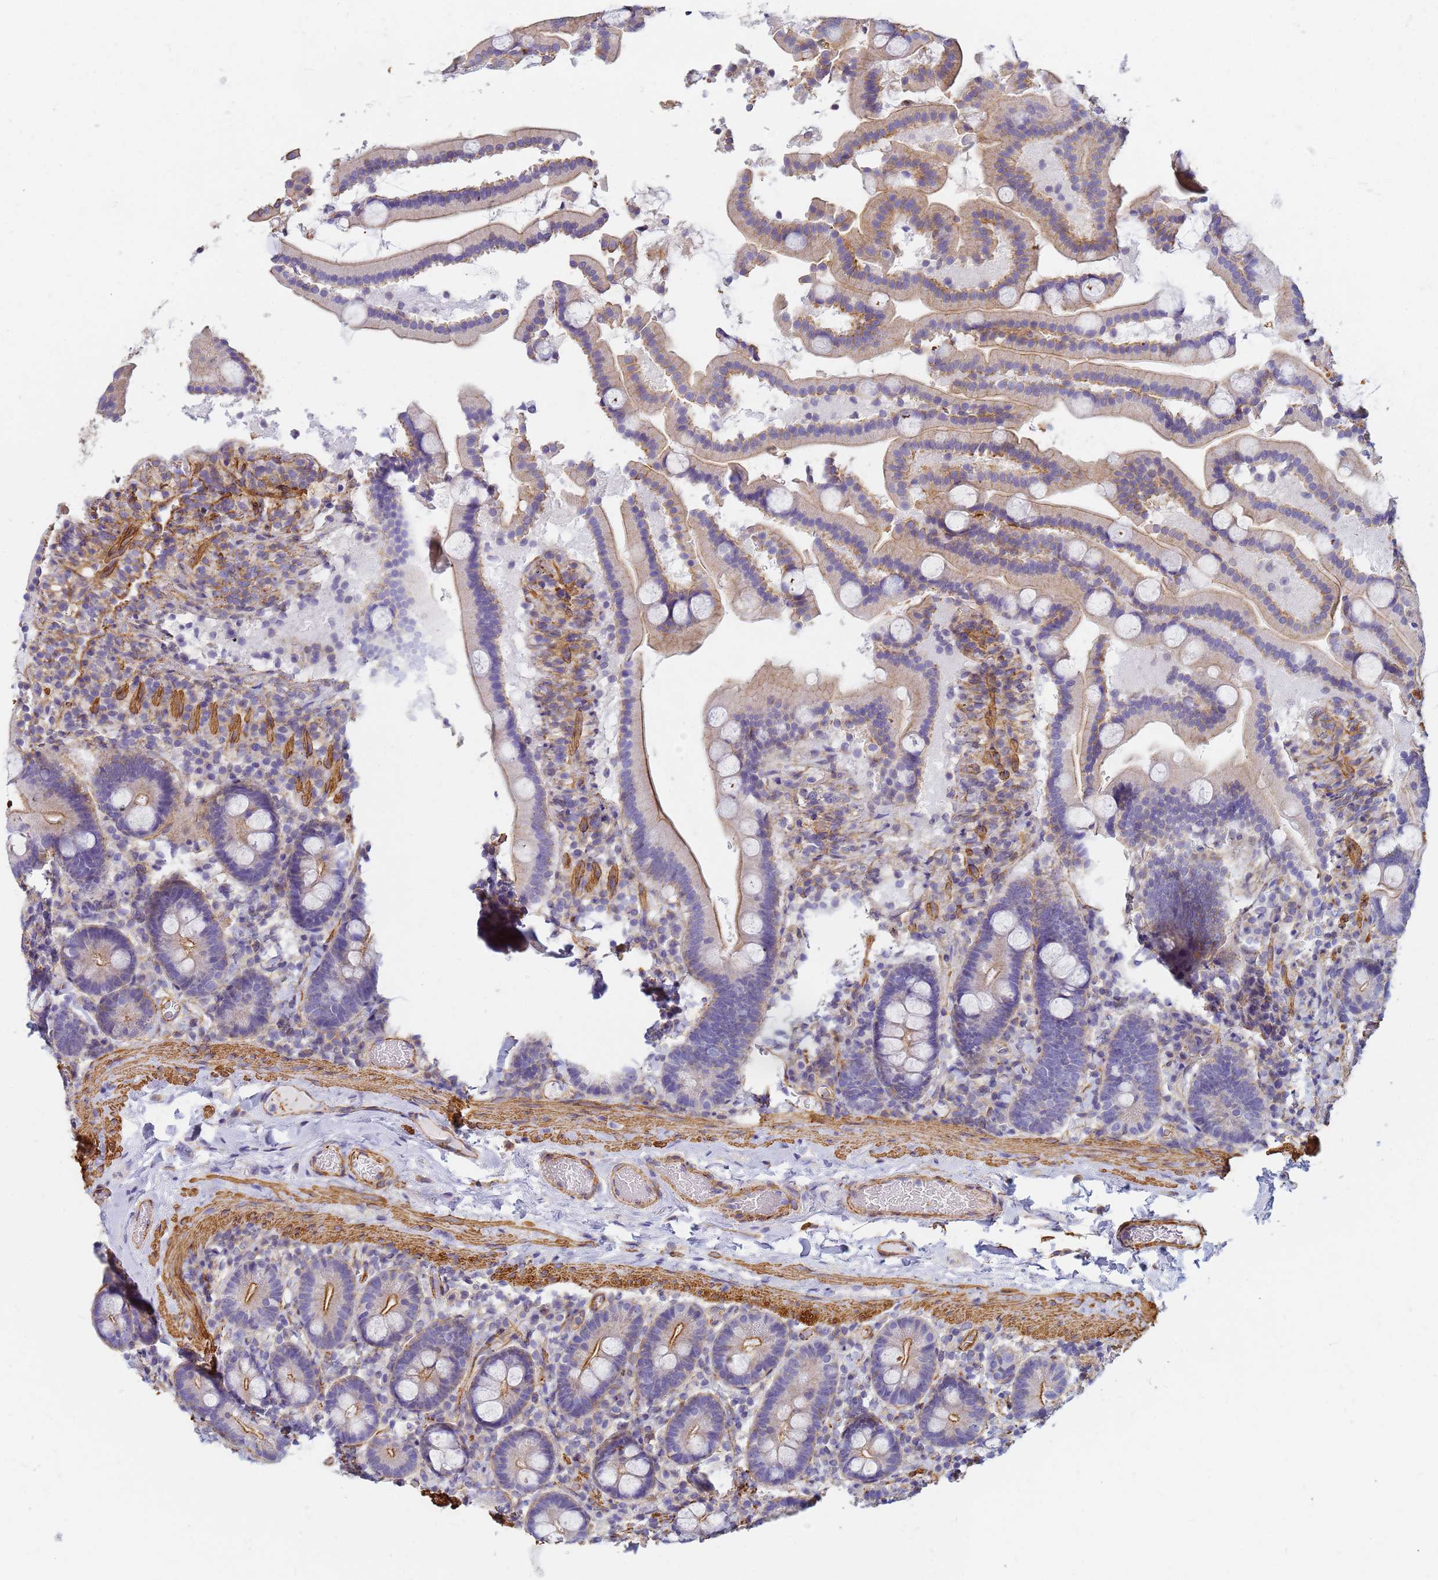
{"staining": {"intensity": "moderate", "quantity": "25%-75%", "location": "cytoplasmic/membranous"}, "tissue": "duodenum", "cell_type": "Glandular cells", "image_type": "normal", "snomed": [{"axis": "morphology", "description": "Normal tissue, NOS"}, {"axis": "topography", "description": "Duodenum"}], "caption": "Duodenum stained with DAB (3,3'-diaminobenzidine) IHC exhibits medium levels of moderate cytoplasmic/membranous staining in about 25%-75% of glandular cells.", "gene": "TPM1", "patient": {"sex": "male", "age": 55}}